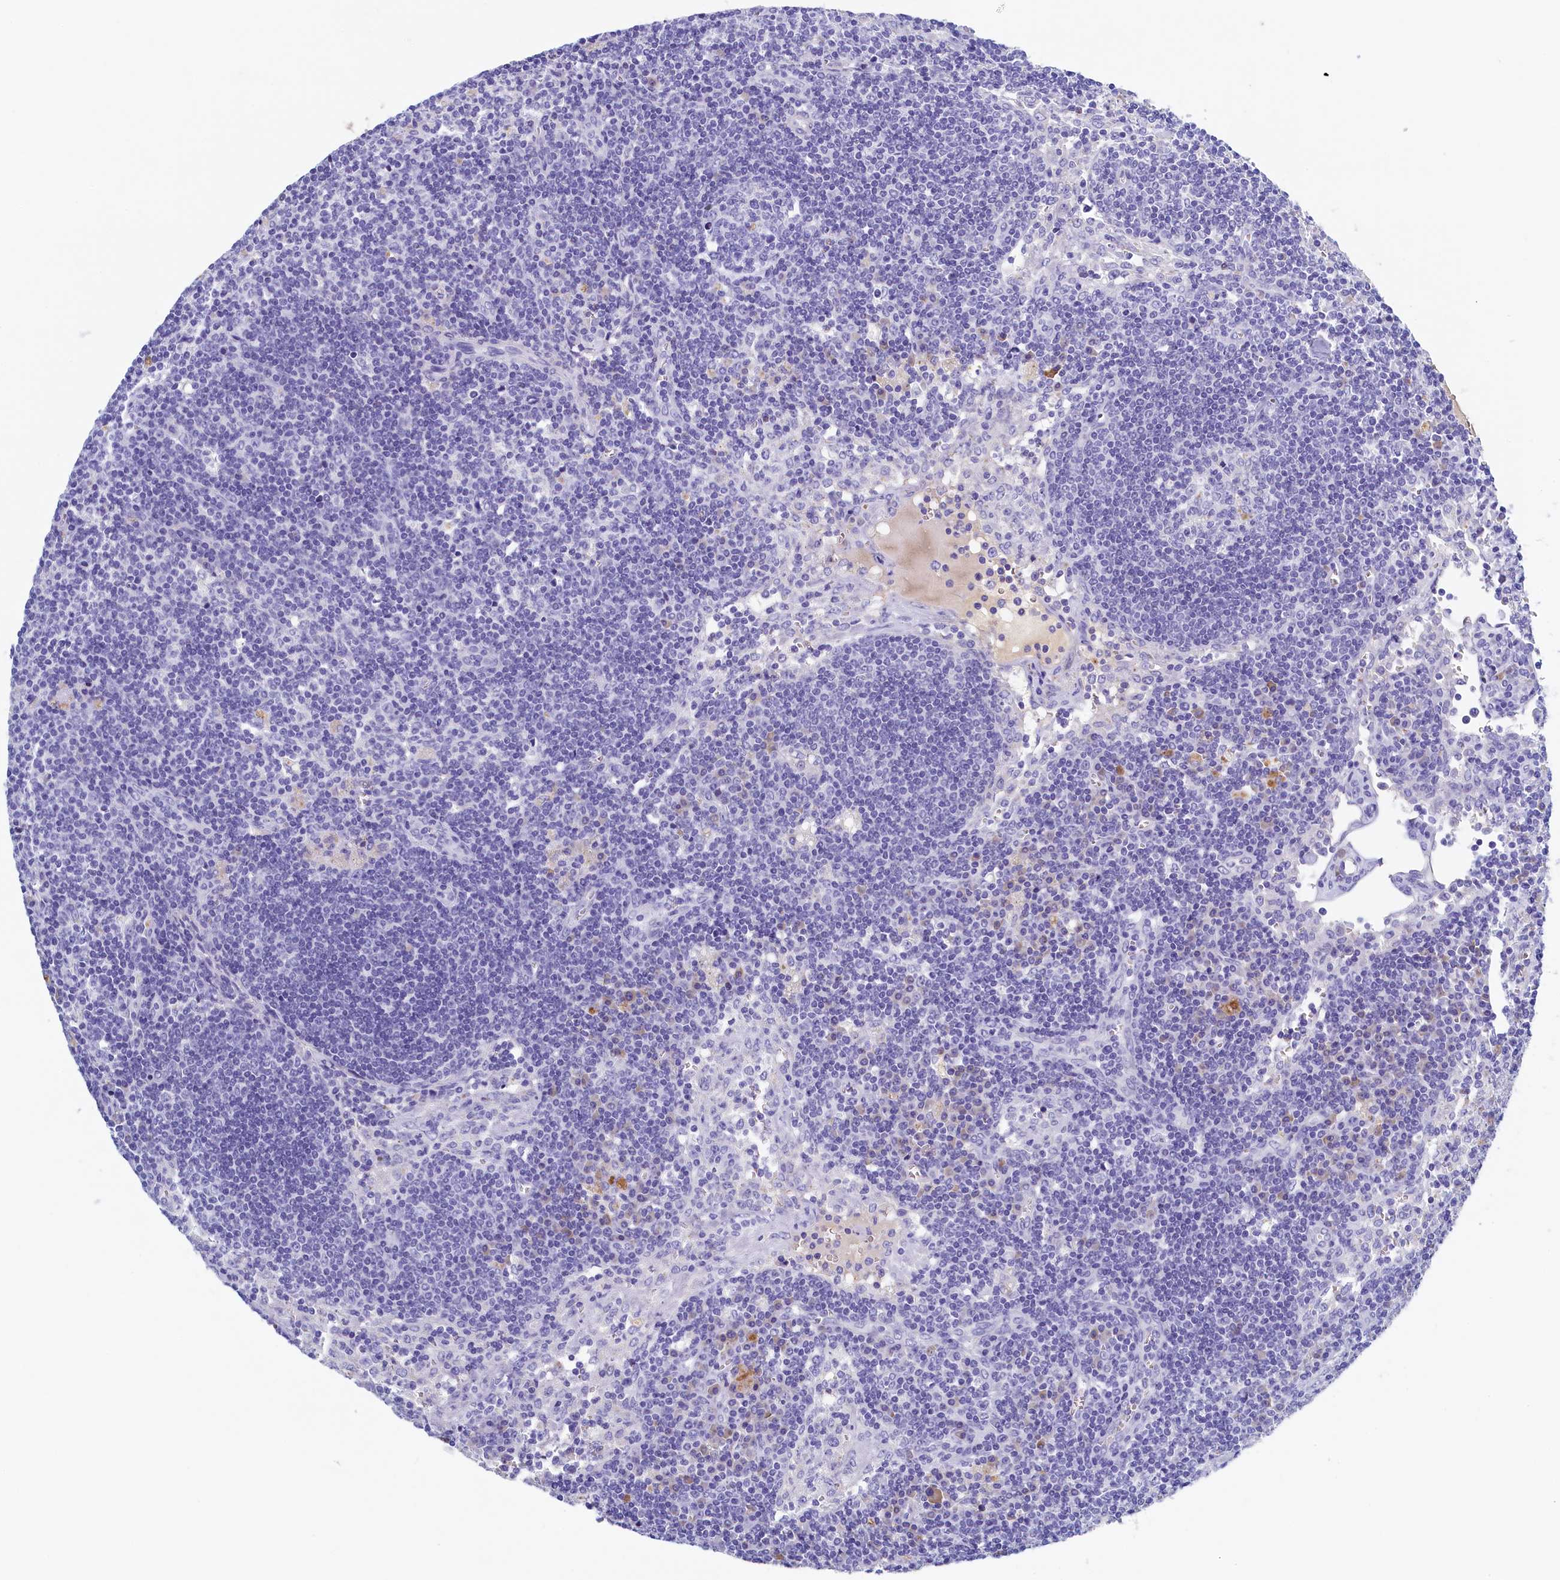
{"staining": {"intensity": "negative", "quantity": "none", "location": "none"}, "tissue": "lymph node", "cell_type": "Germinal center cells", "image_type": "normal", "snomed": [{"axis": "morphology", "description": "Normal tissue, NOS"}, {"axis": "topography", "description": "Lymph node"}], "caption": "A micrograph of human lymph node is negative for staining in germinal center cells. Nuclei are stained in blue.", "gene": "GUCA1C", "patient": {"sex": "male", "age": 58}}